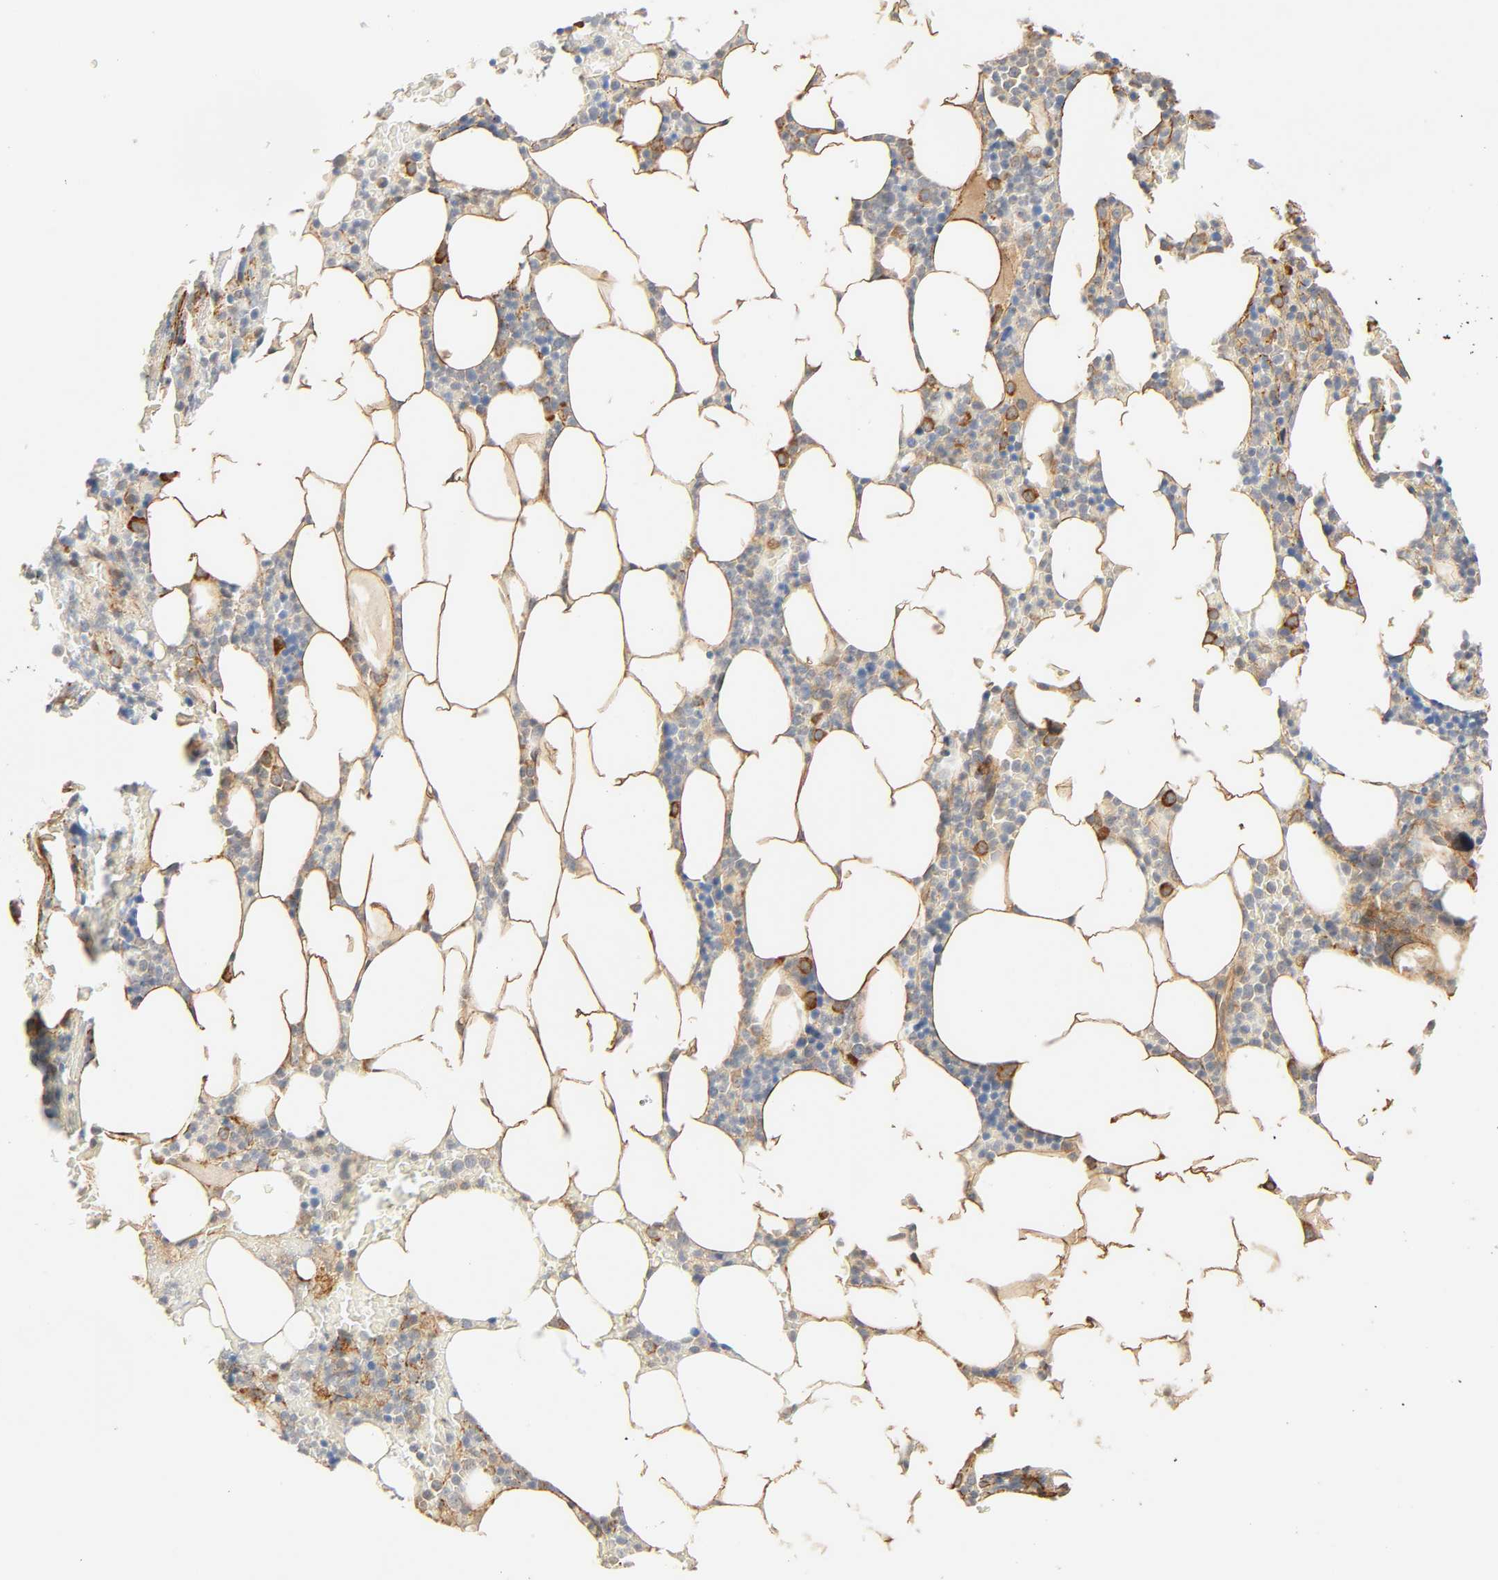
{"staining": {"intensity": "moderate", "quantity": "25%-75%", "location": "cytoplasmic/membranous"}, "tissue": "bone marrow", "cell_type": "Hematopoietic cells", "image_type": "normal", "snomed": [{"axis": "morphology", "description": "Normal tissue, NOS"}, {"axis": "topography", "description": "Bone marrow"}], "caption": "Immunohistochemistry staining of normal bone marrow, which demonstrates medium levels of moderate cytoplasmic/membranous positivity in about 25%-75% of hematopoietic cells indicating moderate cytoplasmic/membranous protein positivity. The staining was performed using DAB (3,3'-diaminobenzidine) (brown) for protein detection and nuclei were counterstained in hematoxylin (blue).", "gene": "CACNA1G", "patient": {"sex": "female", "age": 66}}